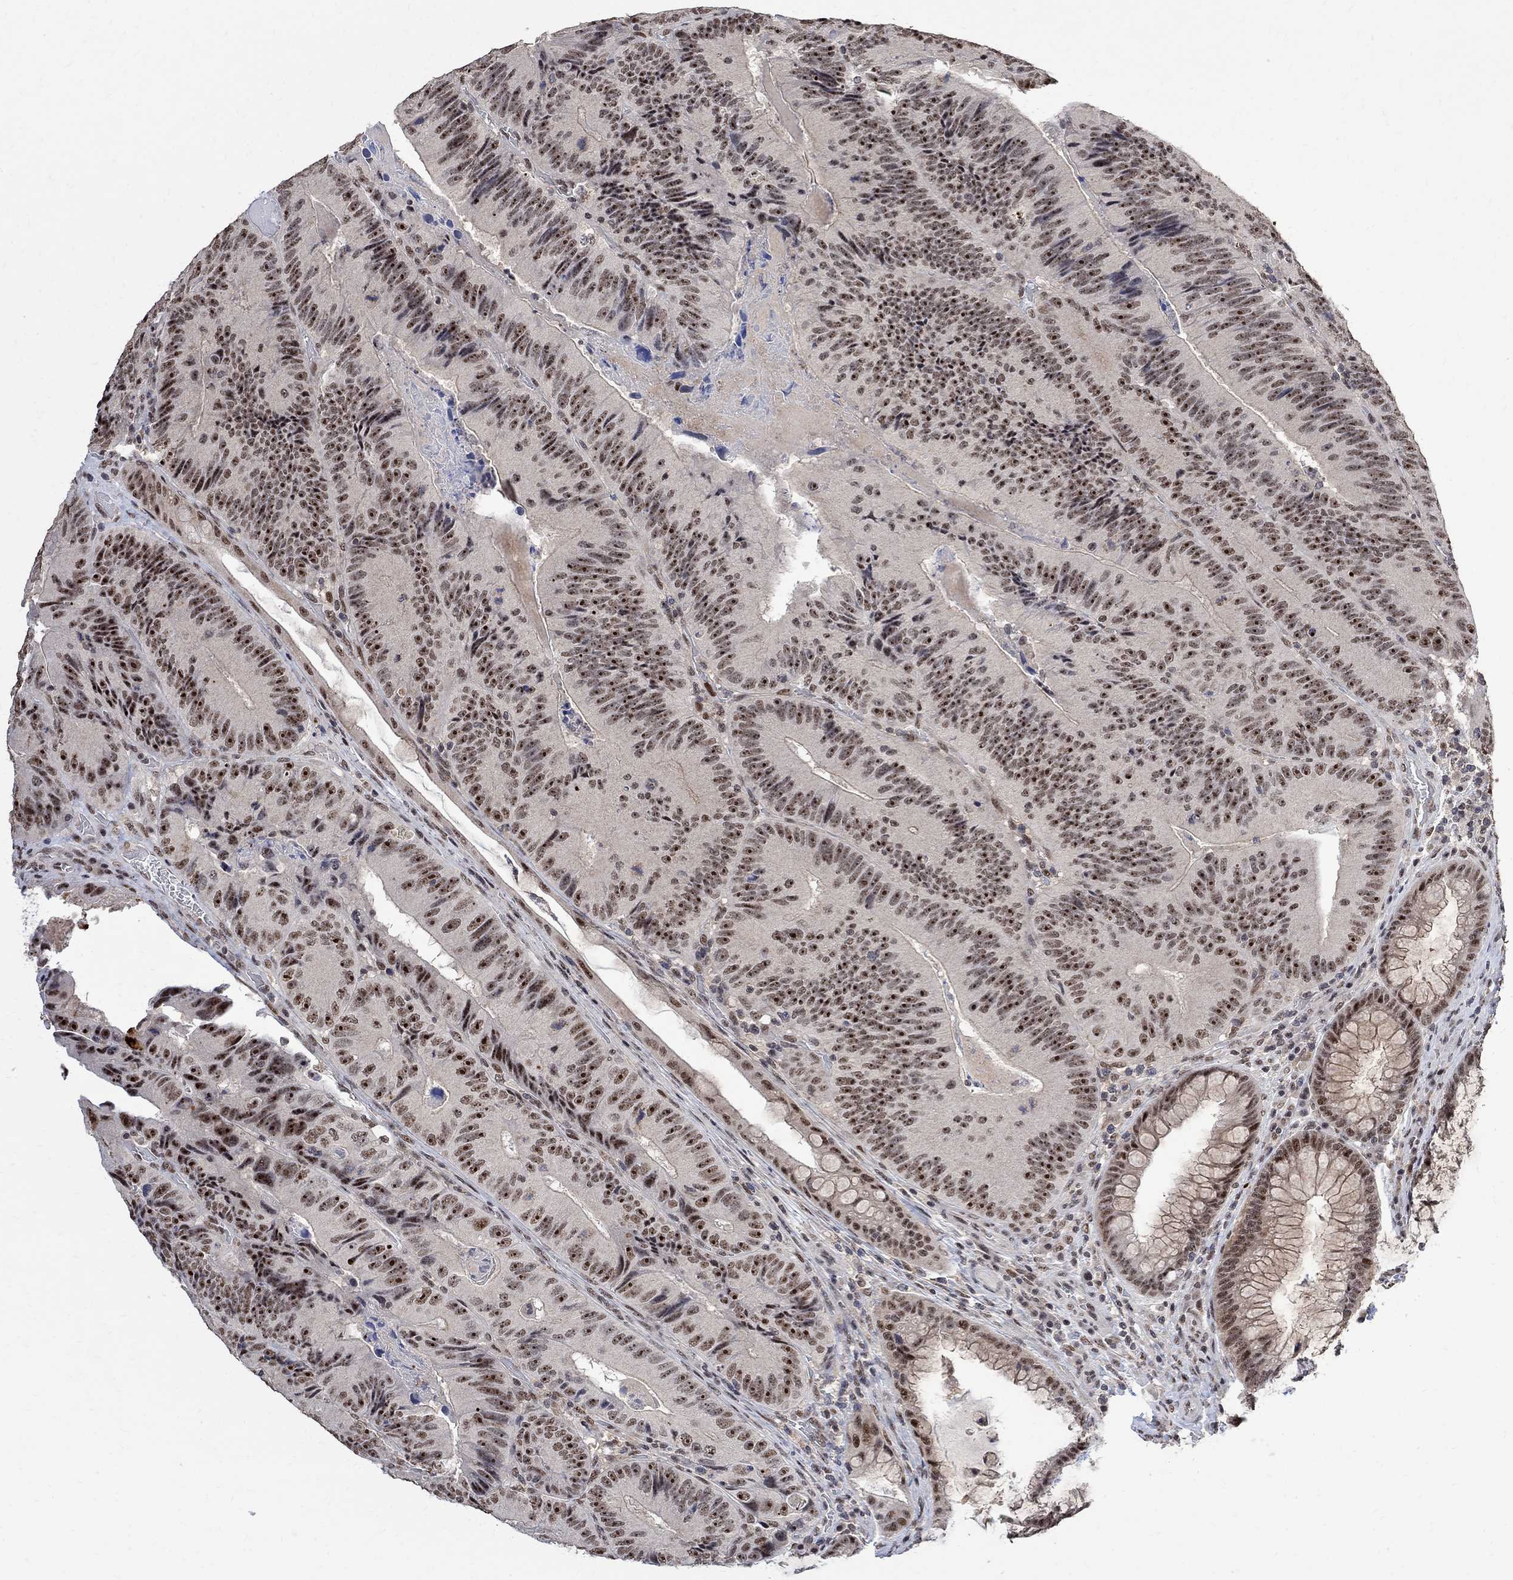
{"staining": {"intensity": "strong", "quantity": "25%-75%", "location": "nuclear"}, "tissue": "colorectal cancer", "cell_type": "Tumor cells", "image_type": "cancer", "snomed": [{"axis": "morphology", "description": "Adenocarcinoma, NOS"}, {"axis": "topography", "description": "Colon"}], "caption": "Approximately 25%-75% of tumor cells in human colorectal cancer (adenocarcinoma) demonstrate strong nuclear protein positivity as visualized by brown immunohistochemical staining.", "gene": "E4F1", "patient": {"sex": "female", "age": 86}}